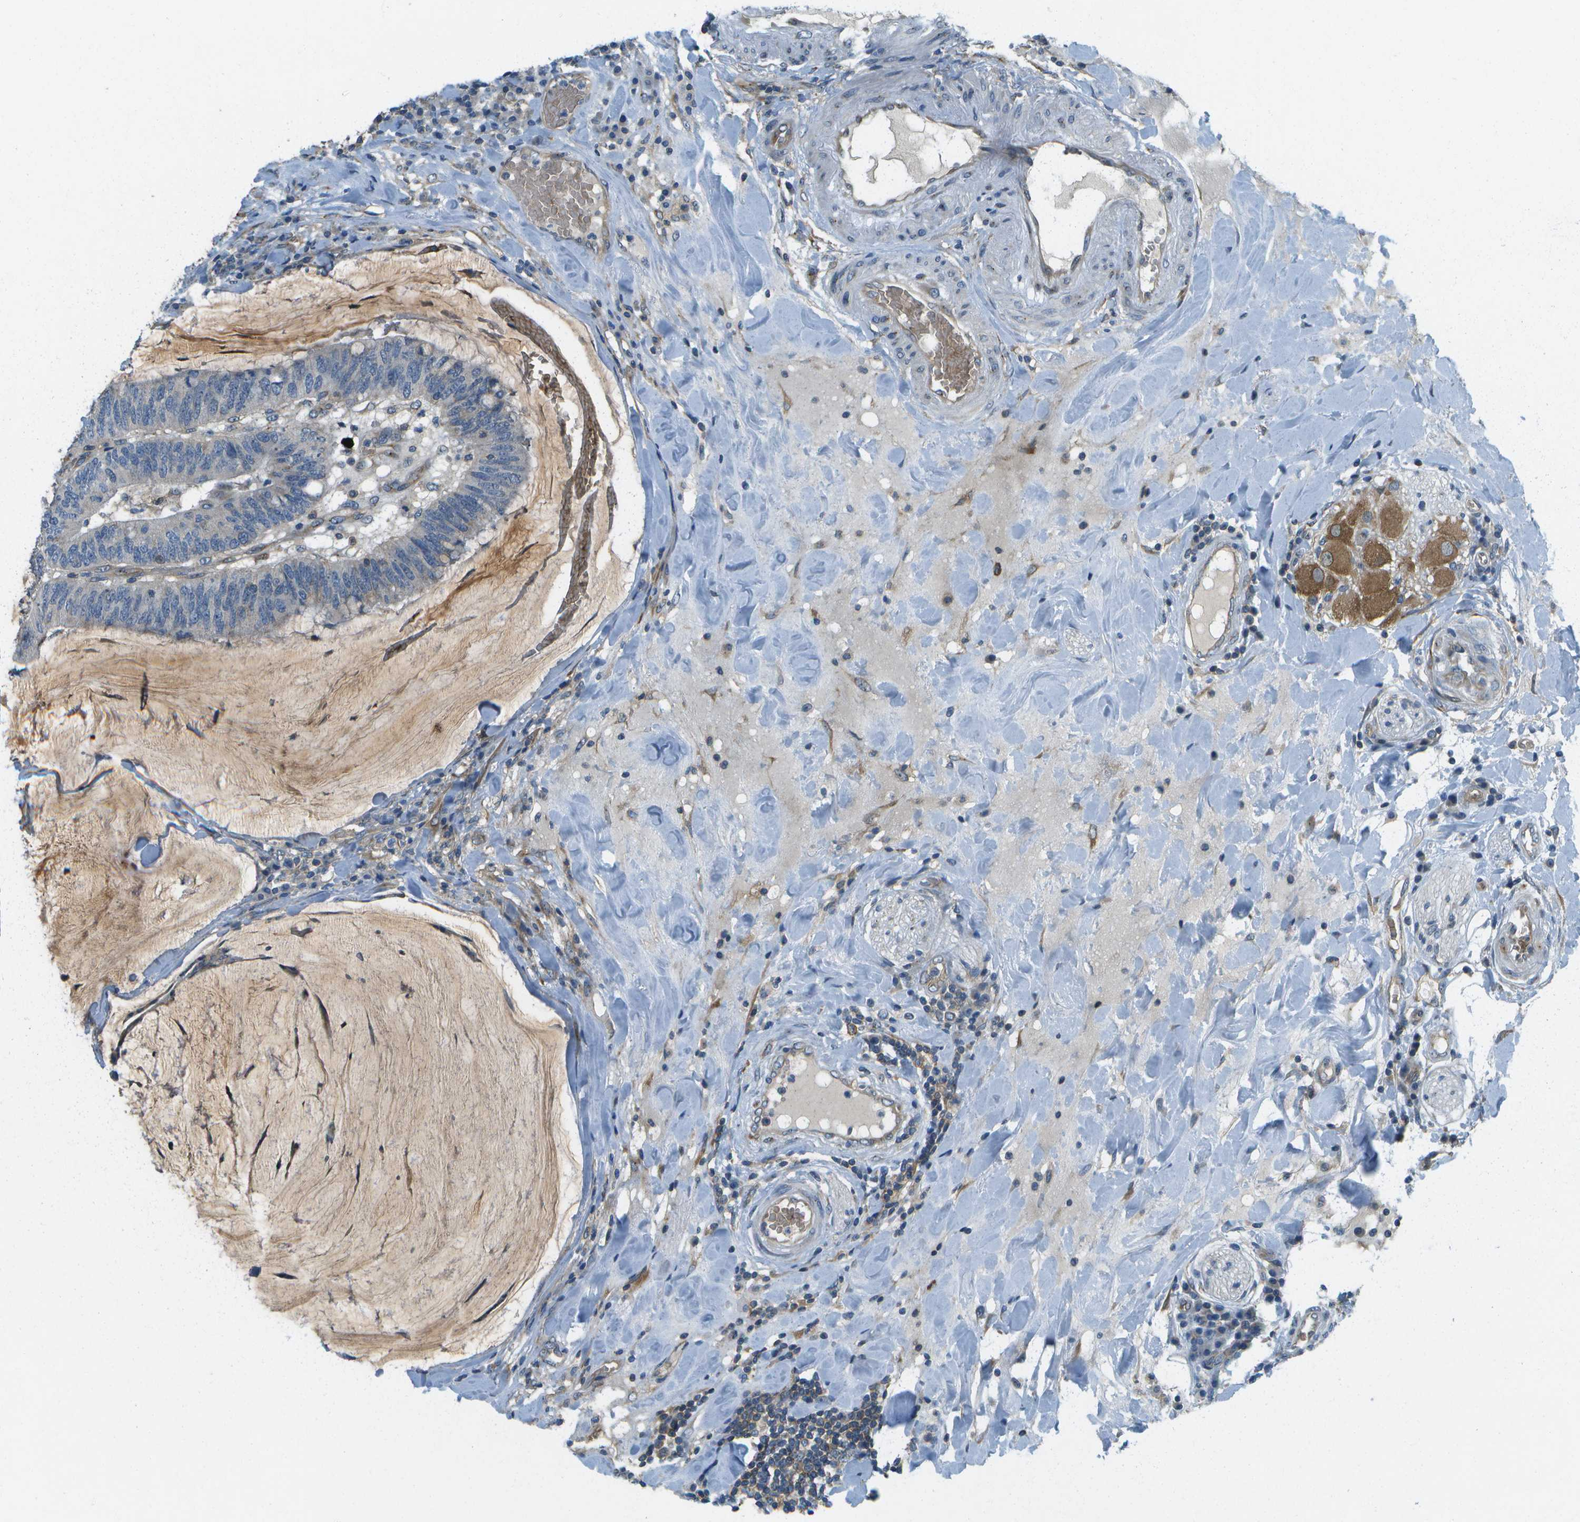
{"staining": {"intensity": "negative", "quantity": "none", "location": "none"}, "tissue": "colorectal cancer", "cell_type": "Tumor cells", "image_type": "cancer", "snomed": [{"axis": "morphology", "description": "Normal tissue, NOS"}, {"axis": "morphology", "description": "Adenocarcinoma, NOS"}, {"axis": "topography", "description": "Colon"}], "caption": "IHC of human adenocarcinoma (colorectal) displays no positivity in tumor cells.", "gene": "CTIF", "patient": {"sex": "female", "age": 66}}